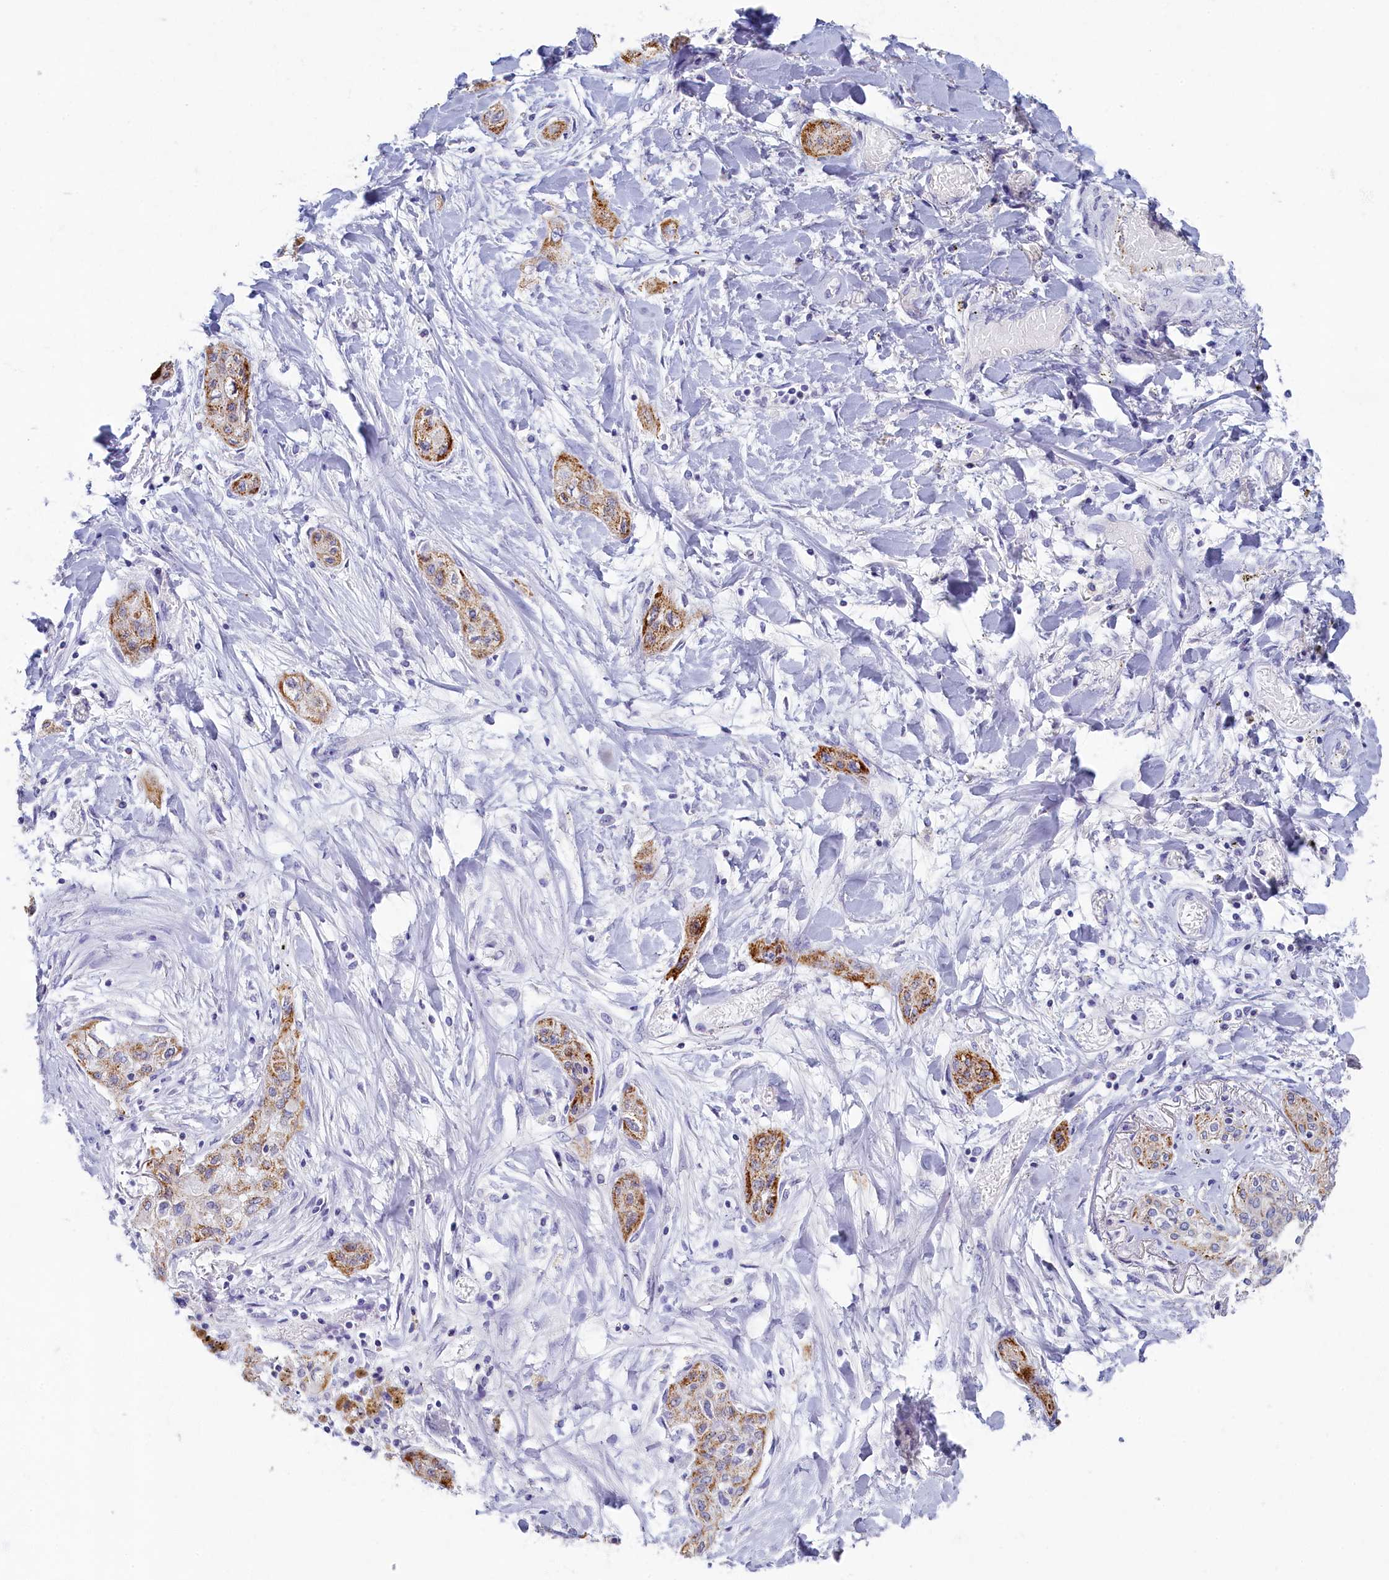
{"staining": {"intensity": "moderate", "quantity": ">75%", "location": "cytoplasmic/membranous"}, "tissue": "lung cancer", "cell_type": "Tumor cells", "image_type": "cancer", "snomed": [{"axis": "morphology", "description": "Squamous cell carcinoma, NOS"}, {"axis": "topography", "description": "Lung"}], "caption": "A brown stain shows moderate cytoplasmic/membranous positivity of a protein in human lung cancer (squamous cell carcinoma) tumor cells.", "gene": "OCIAD2", "patient": {"sex": "female", "age": 47}}